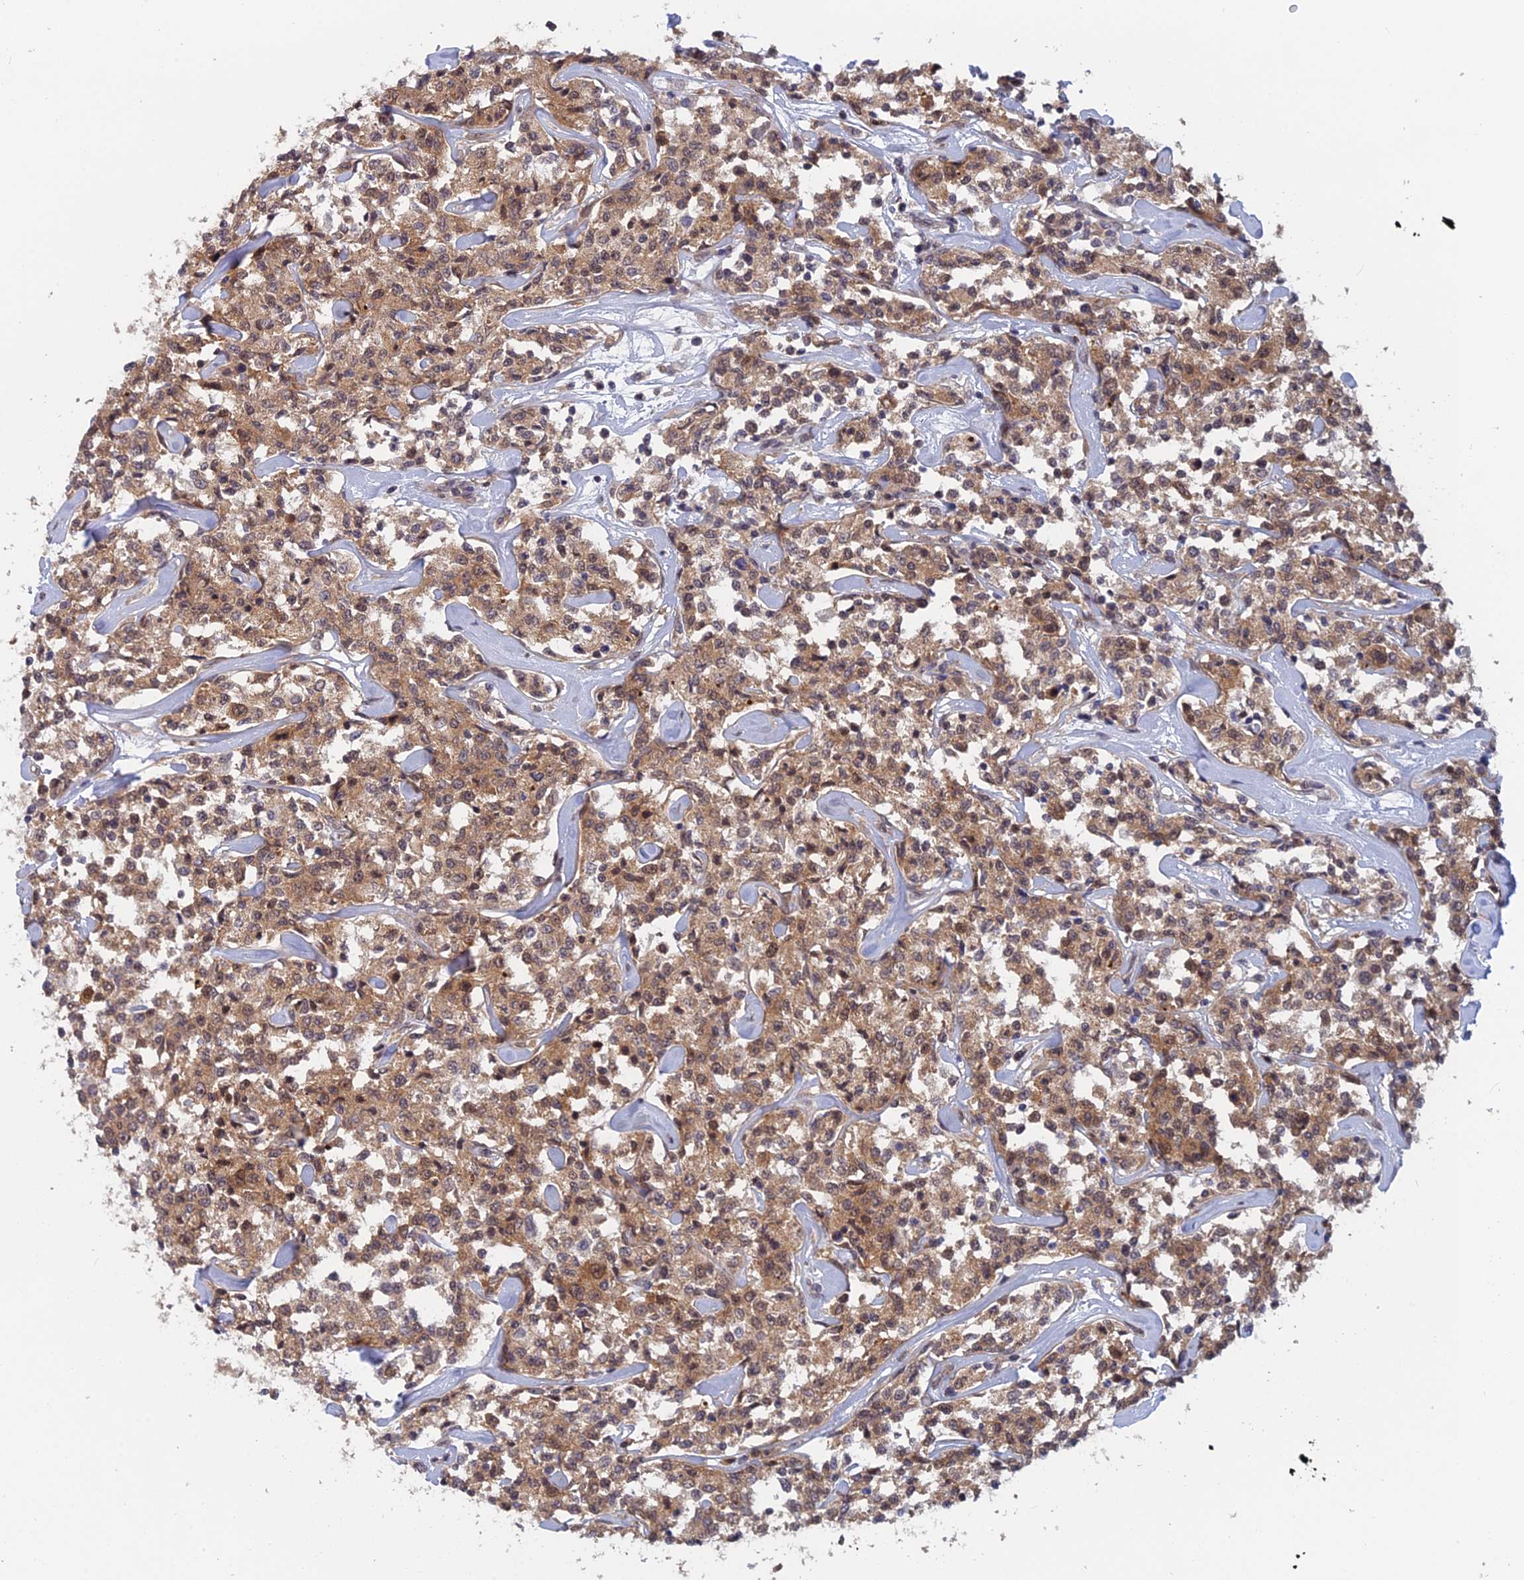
{"staining": {"intensity": "moderate", "quantity": ">75%", "location": "cytoplasmic/membranous"}, "tissue": "lymphoma", "cell_type": "Tumor cells", "image_type": "cancer", "snomed": [{"axis": "morphology", "description": "Malignant lymphoma, non-Hodgkin's type, Low grade"}, {"axis": "topography", "description": "Small intestine"}], "caption": "IHC (DAB (3,3'-diaminobenzidine)) staining of human low-grade malignant lymphoma, non-Hodgkin's type exhibits moderate cytoplasmic/membranous protein positivity in about >75% of tumor cells.", "gene": "SRA1", "patient": {"sex": "female", "age": 59}}